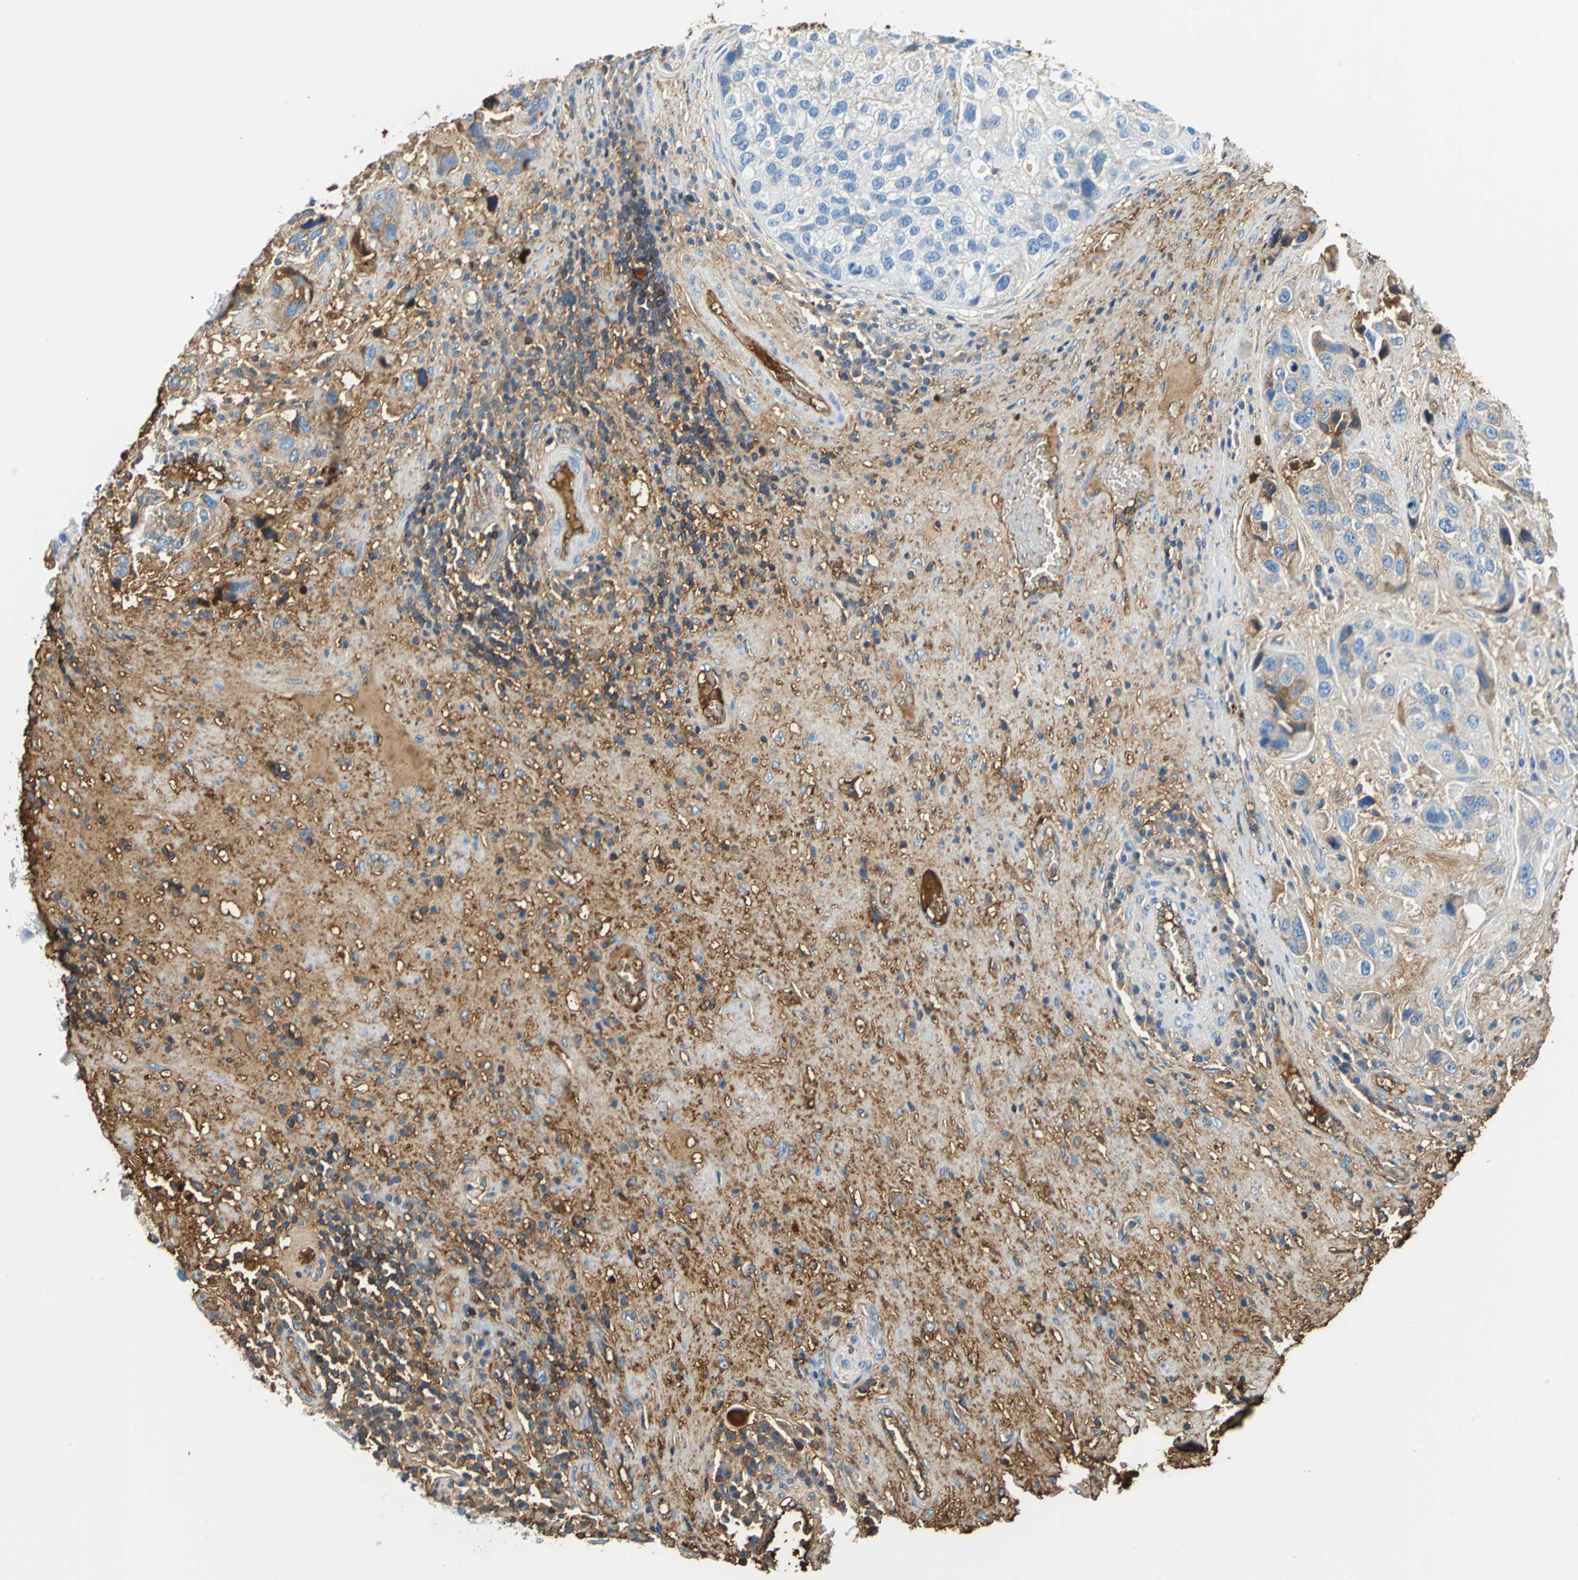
{"staining": {"intensity": "weak", "quantity": "25%-75%", "location": "cytoplasmic/membranous"}, "tissue": "urothelial cancer", "cell_type": "Tumor cells", "image_type": "cancer", "snomed": [{"axis": "morphology", "description": "Urothelial carcinoma, High grade"}, {"axis": "topography", "description": "Urinary bladder"}], "caption": "Urothelial cancer was stained to show a protein in brown. There is low levels of weak cytoplasmic/membranous staining in approximately 25%-75% of tumor cells.", "gene": "ALB", "patient": {"sex": "female", "age": 64}}